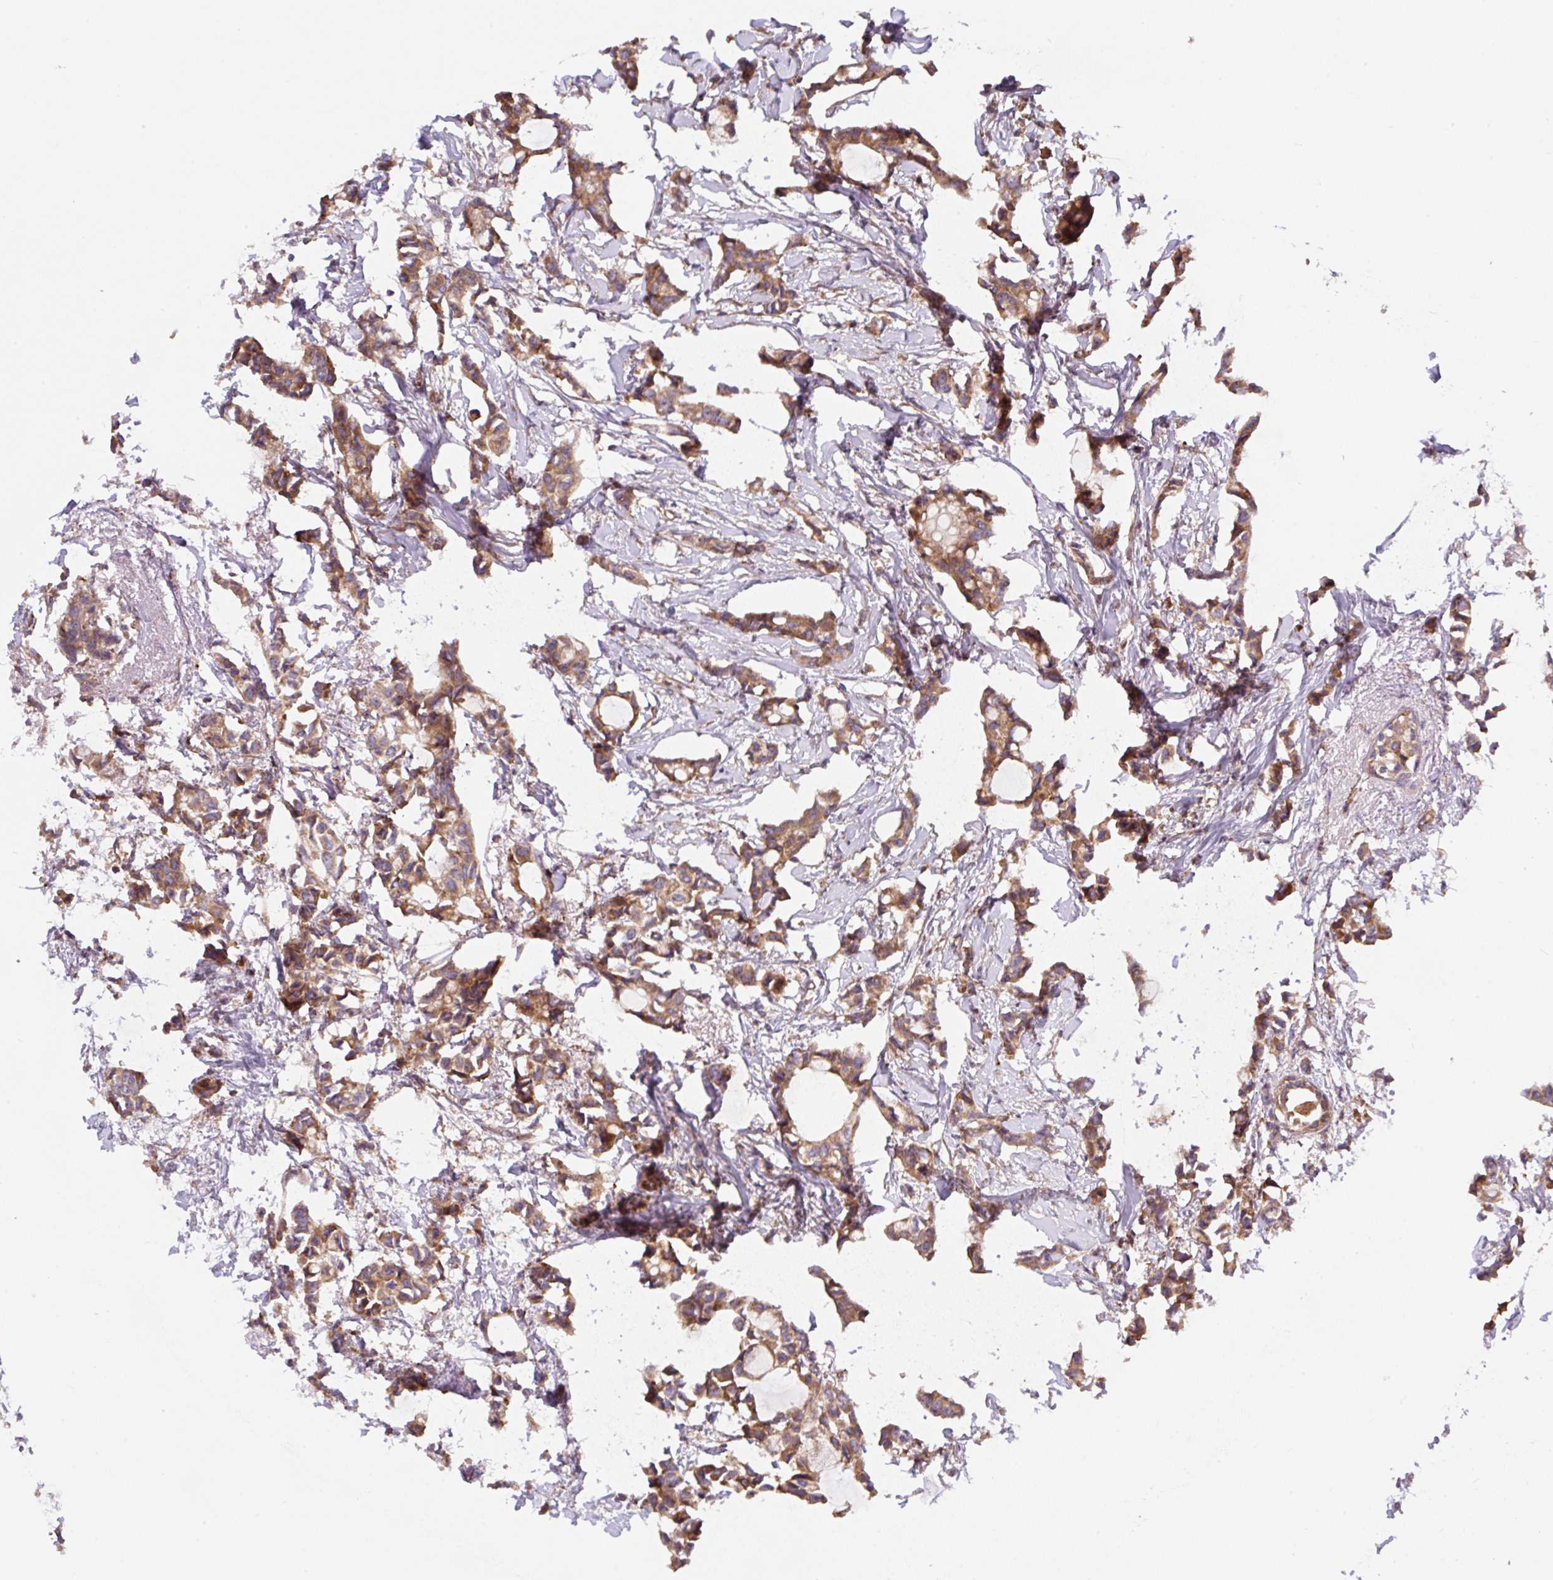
{"staining": {"intensity": "moderate", "quantity": ">75%", "location": "cytoplasmic/membranous"}, "tissue": "breast cancer", "cell_type": "Tumor cells", "image_type": "cancer", "snomed": [{"axis": "morphology", "description": "Duct carcinoma"}, {"axis": "topography", "description": "Breast"}], "caption": "Immunohistochemical staining of breast invasive ductal carcinoma demonstrates medium levels of moderate cytoplasmic/membranous staining in approximately >75% of tumor cells.", "gene": "APOBEC3D", "patient": {"sex": "female", "age": 73}}